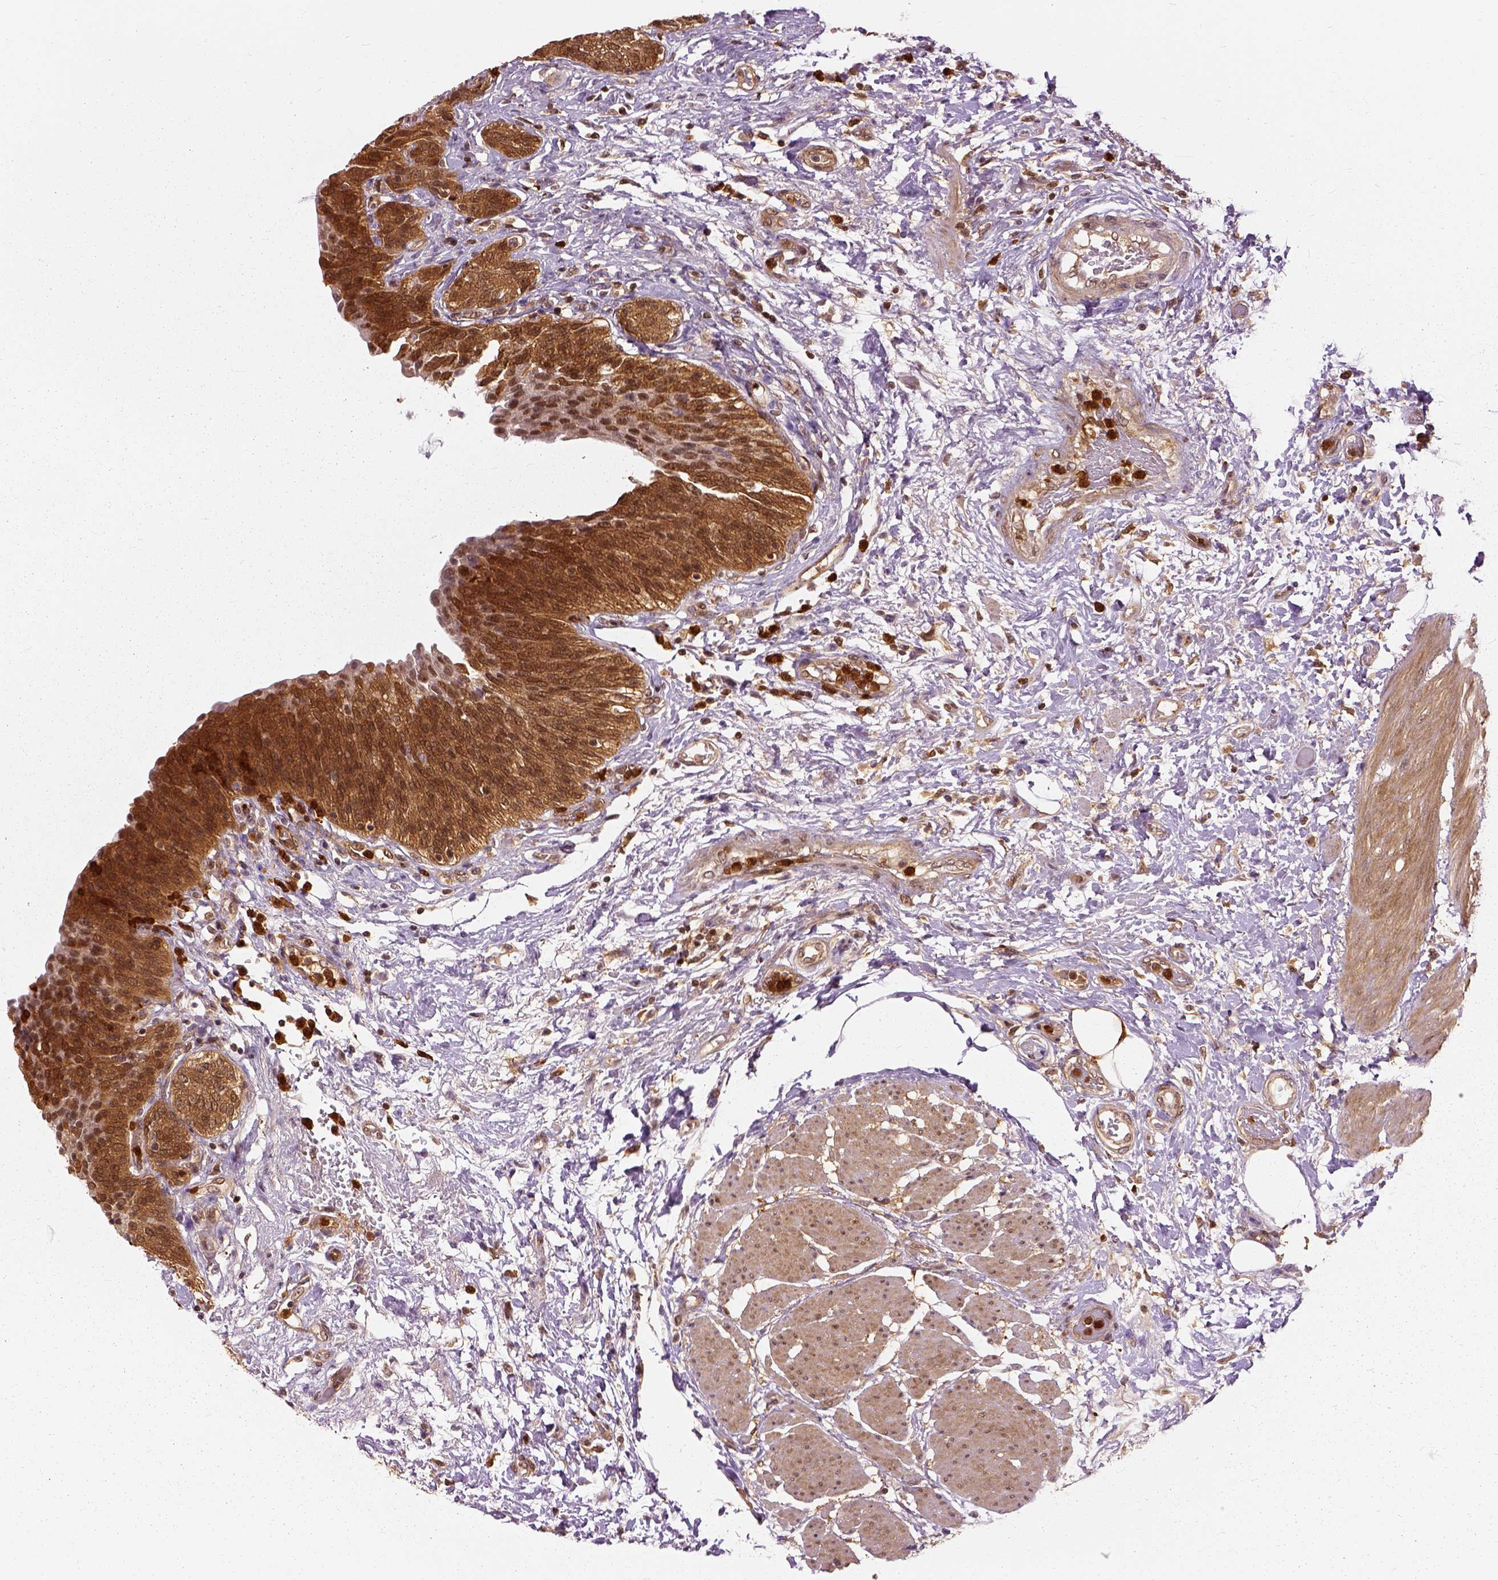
{"staining": {"intensity": "strong", "quantity": ">75%", "location": "cytoplasmic/membranous,nuclear"}, "tissue": "urinary bladder", "cell_type": "Urothelial cells", "image_type": "normal", "snomed": [{"axis": "morphology", "description": "Normal tissue, NOS"}, {"axis": "morphology", "description": "Metaplasia, NOS"}, {"axis": "topography", "description": "Urinary bladder"}], "caption": "This is a photomicrograph of immunohistochemistry (IHC) staining of normal urinary bladder, which shows strong expression in the cytoplasmic/membranous,nuclear of urothelial cells.", "gene": "GPI", "patient": {"sex": "male", "age": 68}}